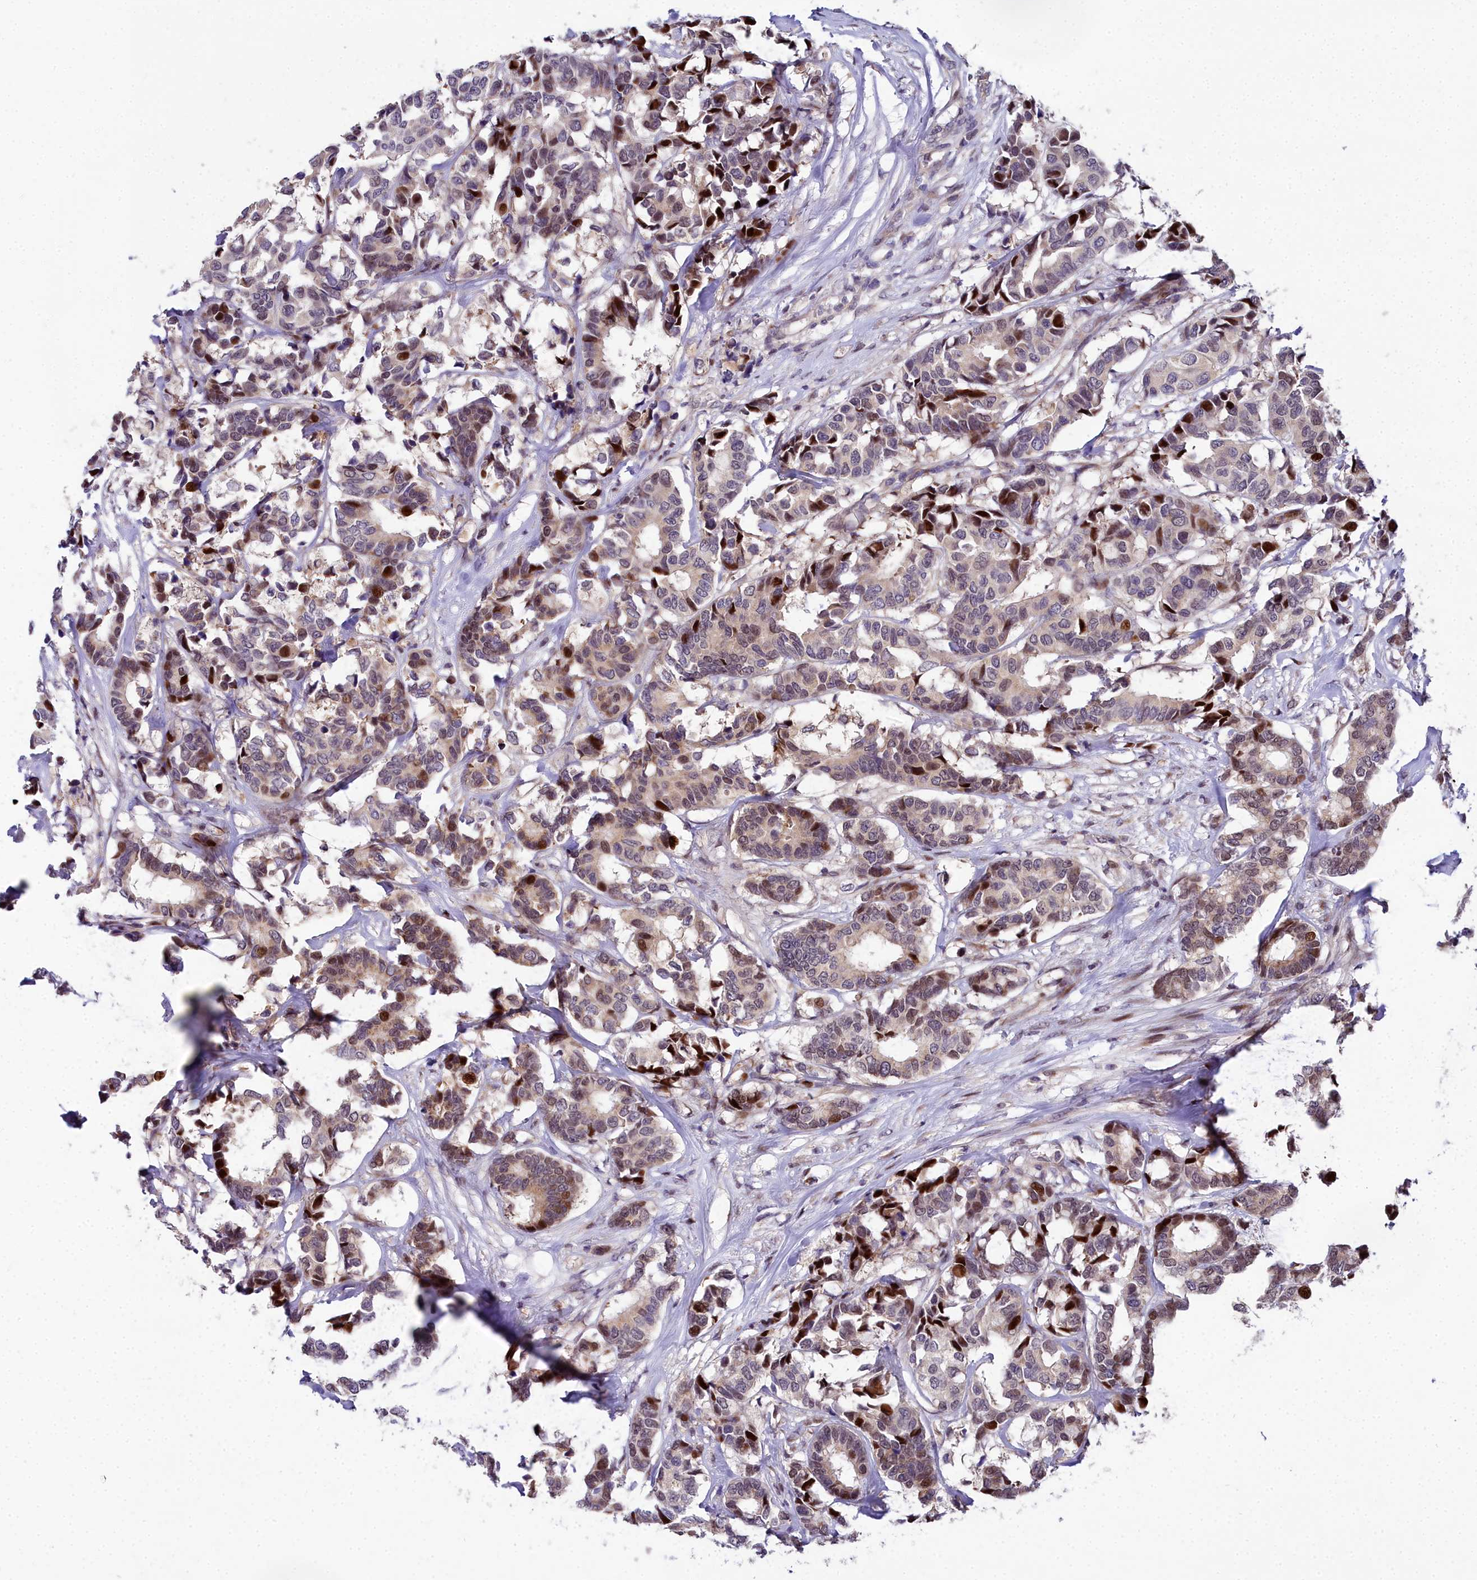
{"staining": {"intensity": "moderate", "quantity": "25%-75%", "location": "nuclear"}, "tissue": "breast cancer", "cell_type": "Tumor cells", "image_type": "cancer", "snomed": [{"axis": "morphology", "description": "Normal tissue, NOS"}, {"axis": "morphology", "description": "Duct carcinoma"}, {"axis": "topography", "description": "Breast"}], "caption": "Immunohistochemical staining of breast invasive ductal carcinoma displays moderate nuclear protein positivity in about 25%-75% of tumor cells.", "gene": "AP1M1", "patient": {"sex": "female", "age": 87}}